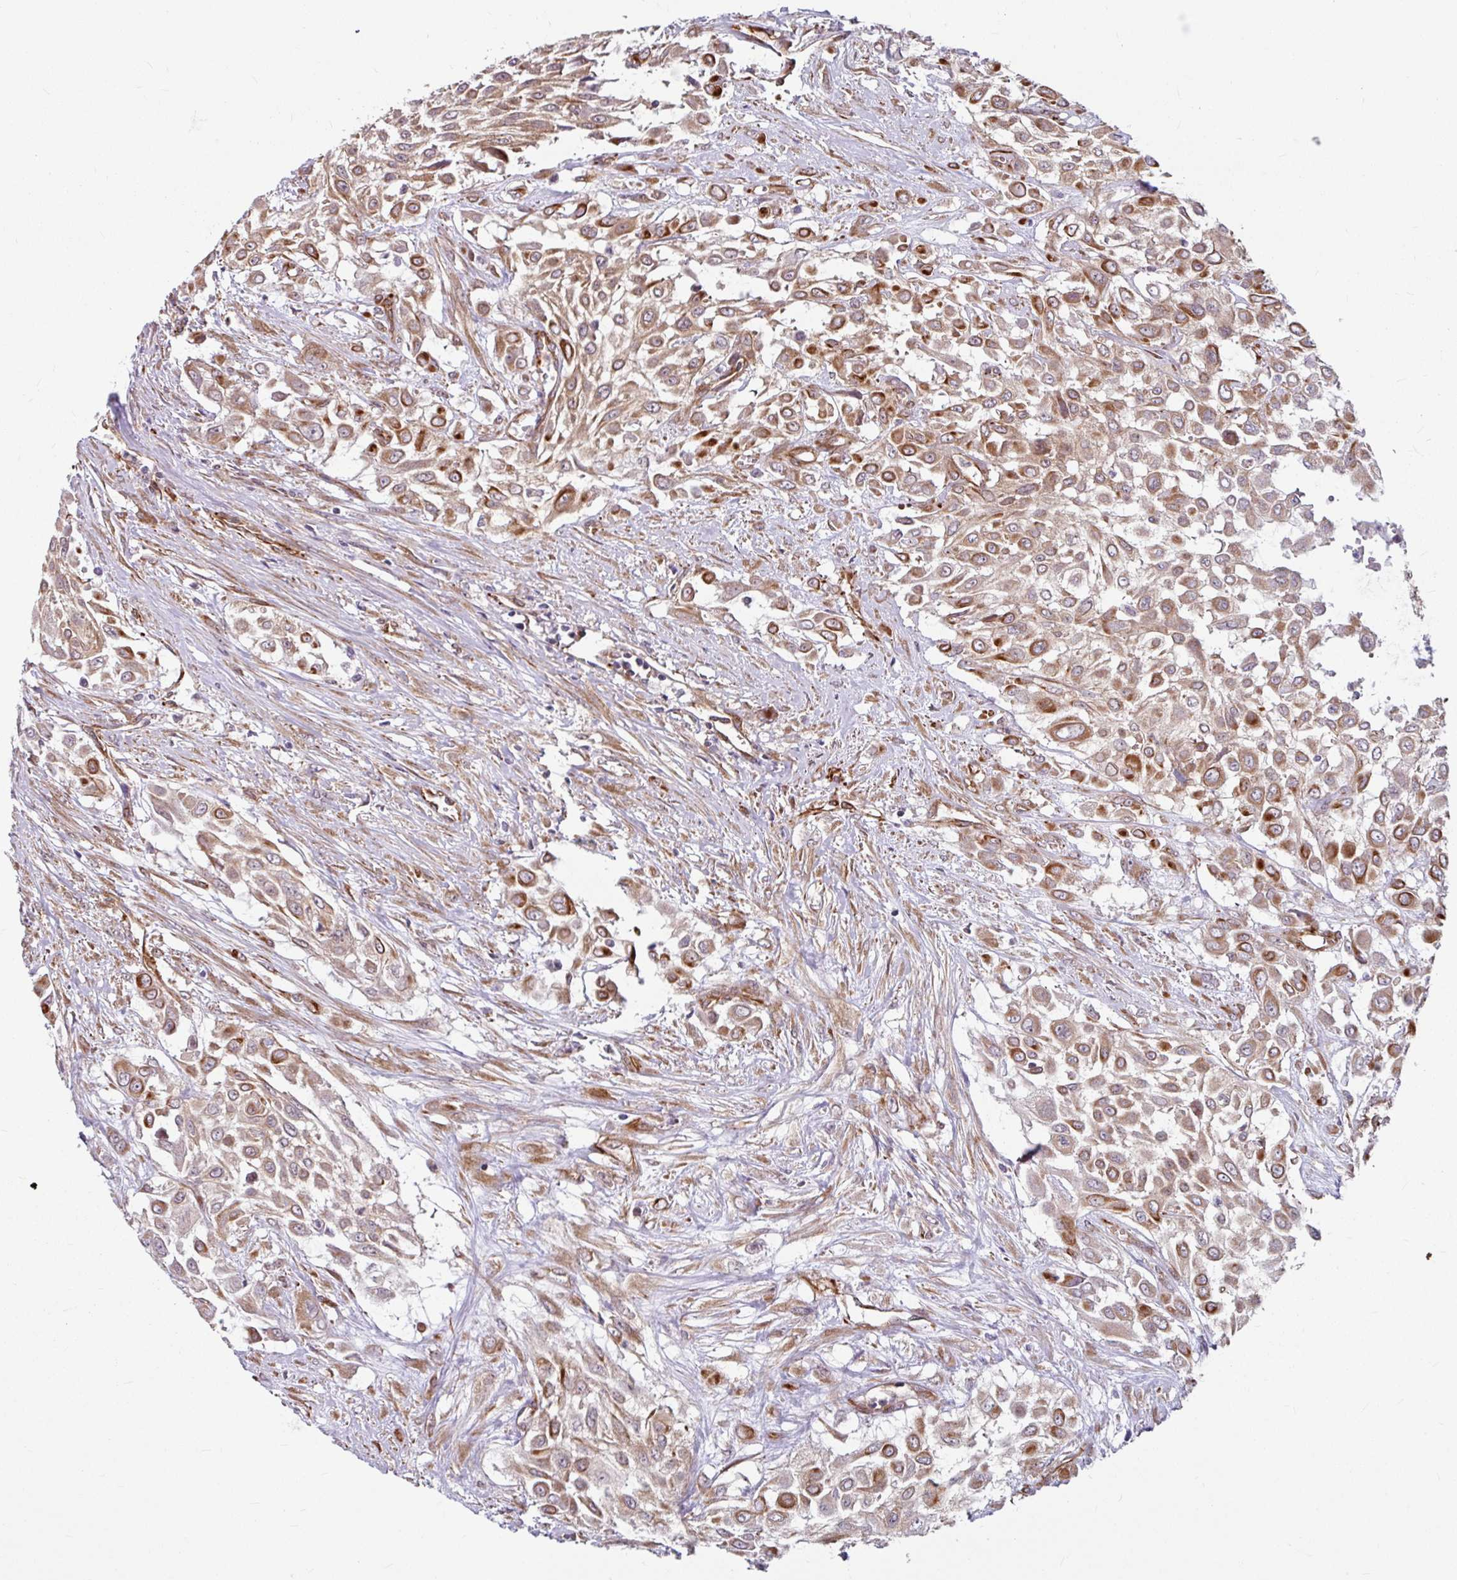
{"staining": {"intensity": "moderate", "quantity": "25%-75%", "location": "cytoplasmic/membranous"}, "tissue": "urothelial cancer", "cell_type": "Tumor cells", "image_type": "cancer", "snomed": [{"axis": "morphology", "description": "Urothelial carcinoma, High grade"}, {"axis": "topography", "description": "Urinary bladder"}], "caption": "Tumor cells show moderate cytoplasmic/membranous expression in about 25%-75% of cells in urothelial carcinoma (high-grade).", "gene": "DAAM2", "patient": {"sex": "male", "age": 57}}